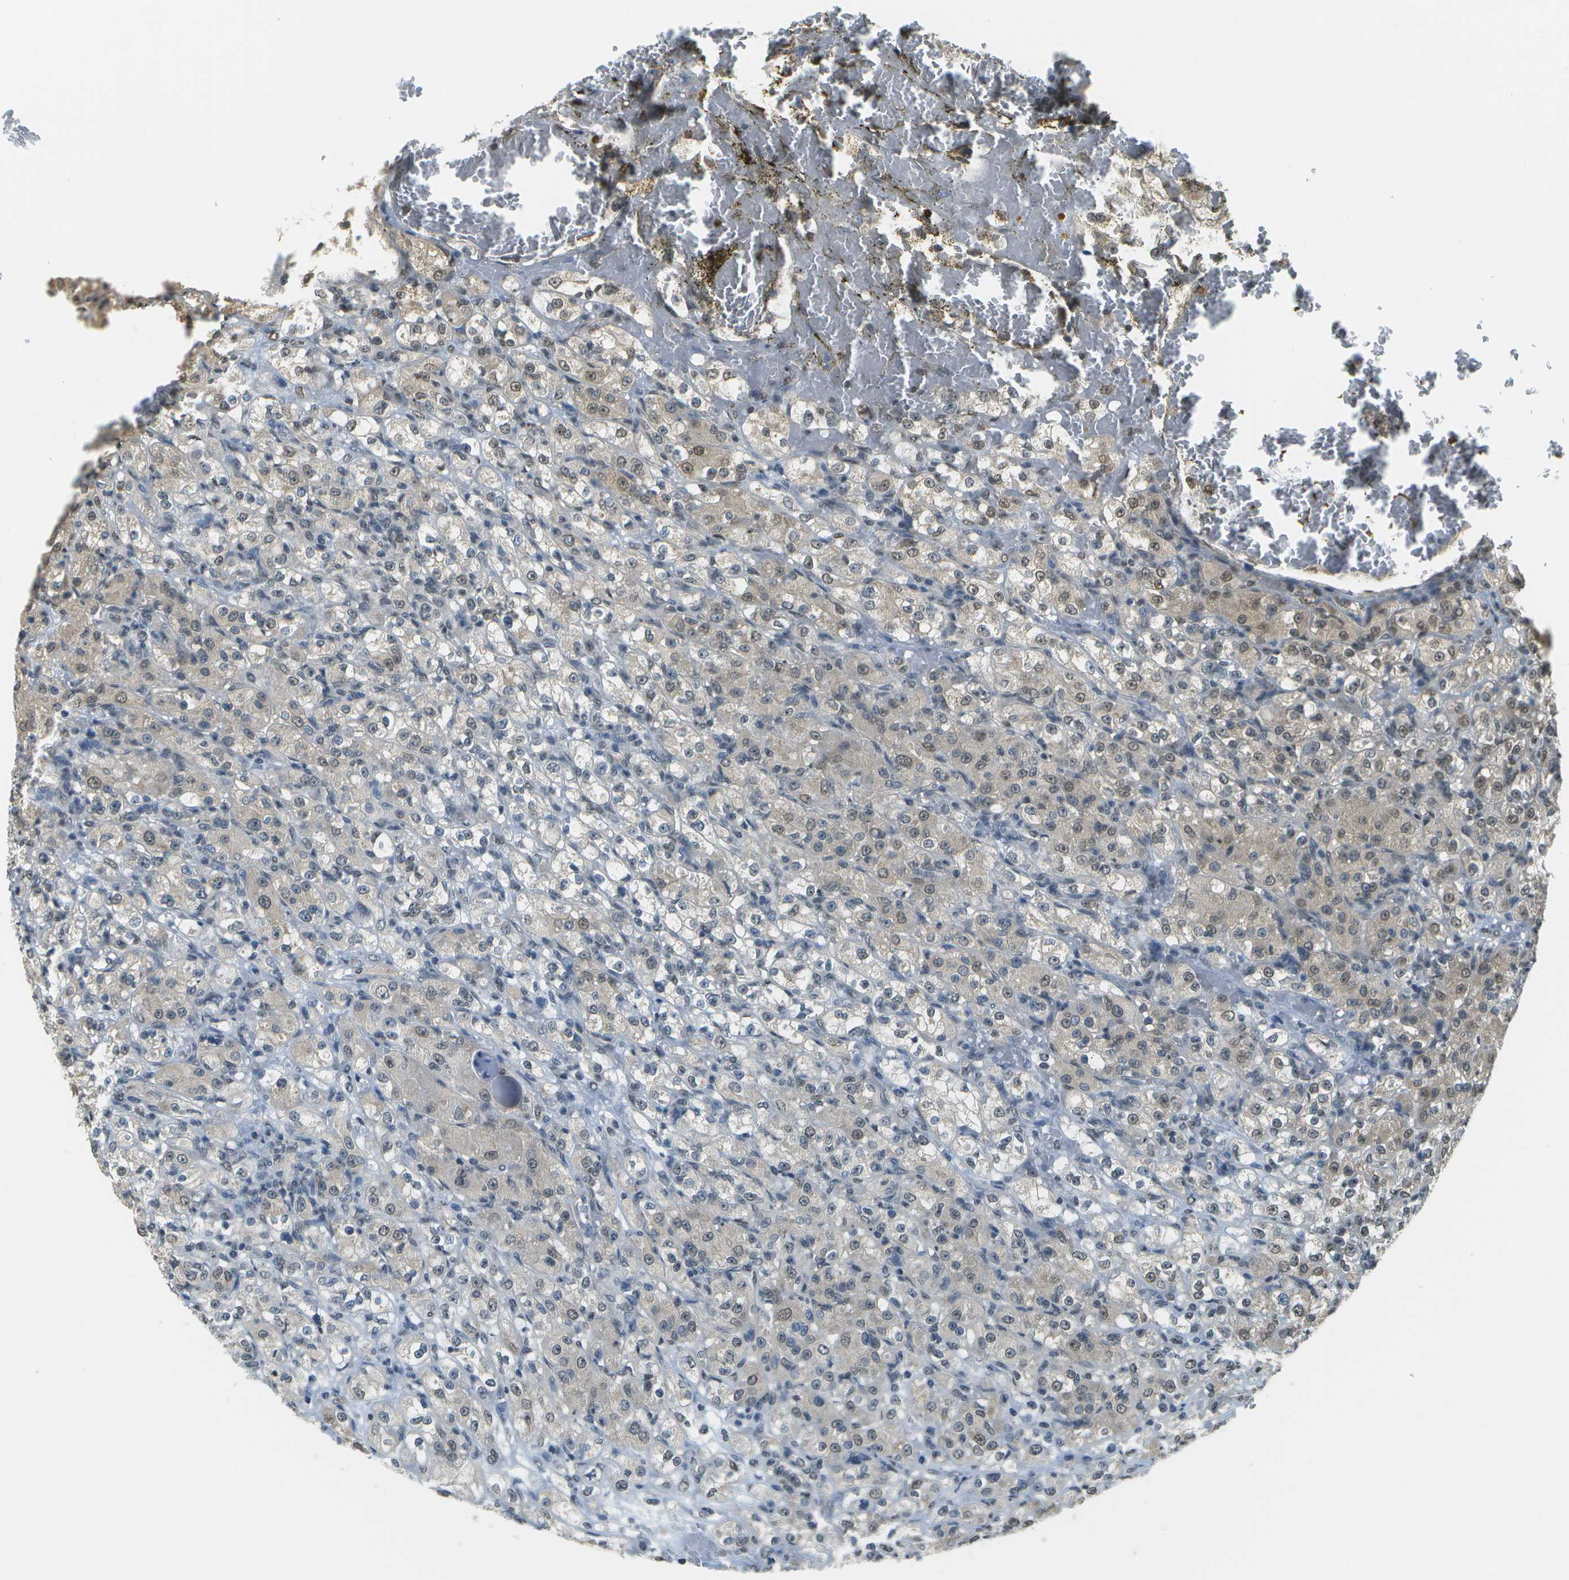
{"staining": {"intensity": "weak", "quantity": "25%-75%", "location": "cytoplasmic/membranous,nuclear"}, "tissue": "renal cancer", "cell_type": "Tumor cells", "image_type": "cancer", "snomed": [{"axis": "morphology", "description": "Normal tissue, NOS"}, {"axis": "morphology", "description": "Adenocarcinoma, NOS"}, {"axis": "topography", "description": "Kidney"}], "caption": "Human renal adenocarcinoma stained for a protein (brown) exhibits weak cytoplasmic/membranous and nuclear positive positivity in approximately 25%-75% of tumor cells.", "gene": "ABL2", "patient": {"sex": "male", "age": 61}}